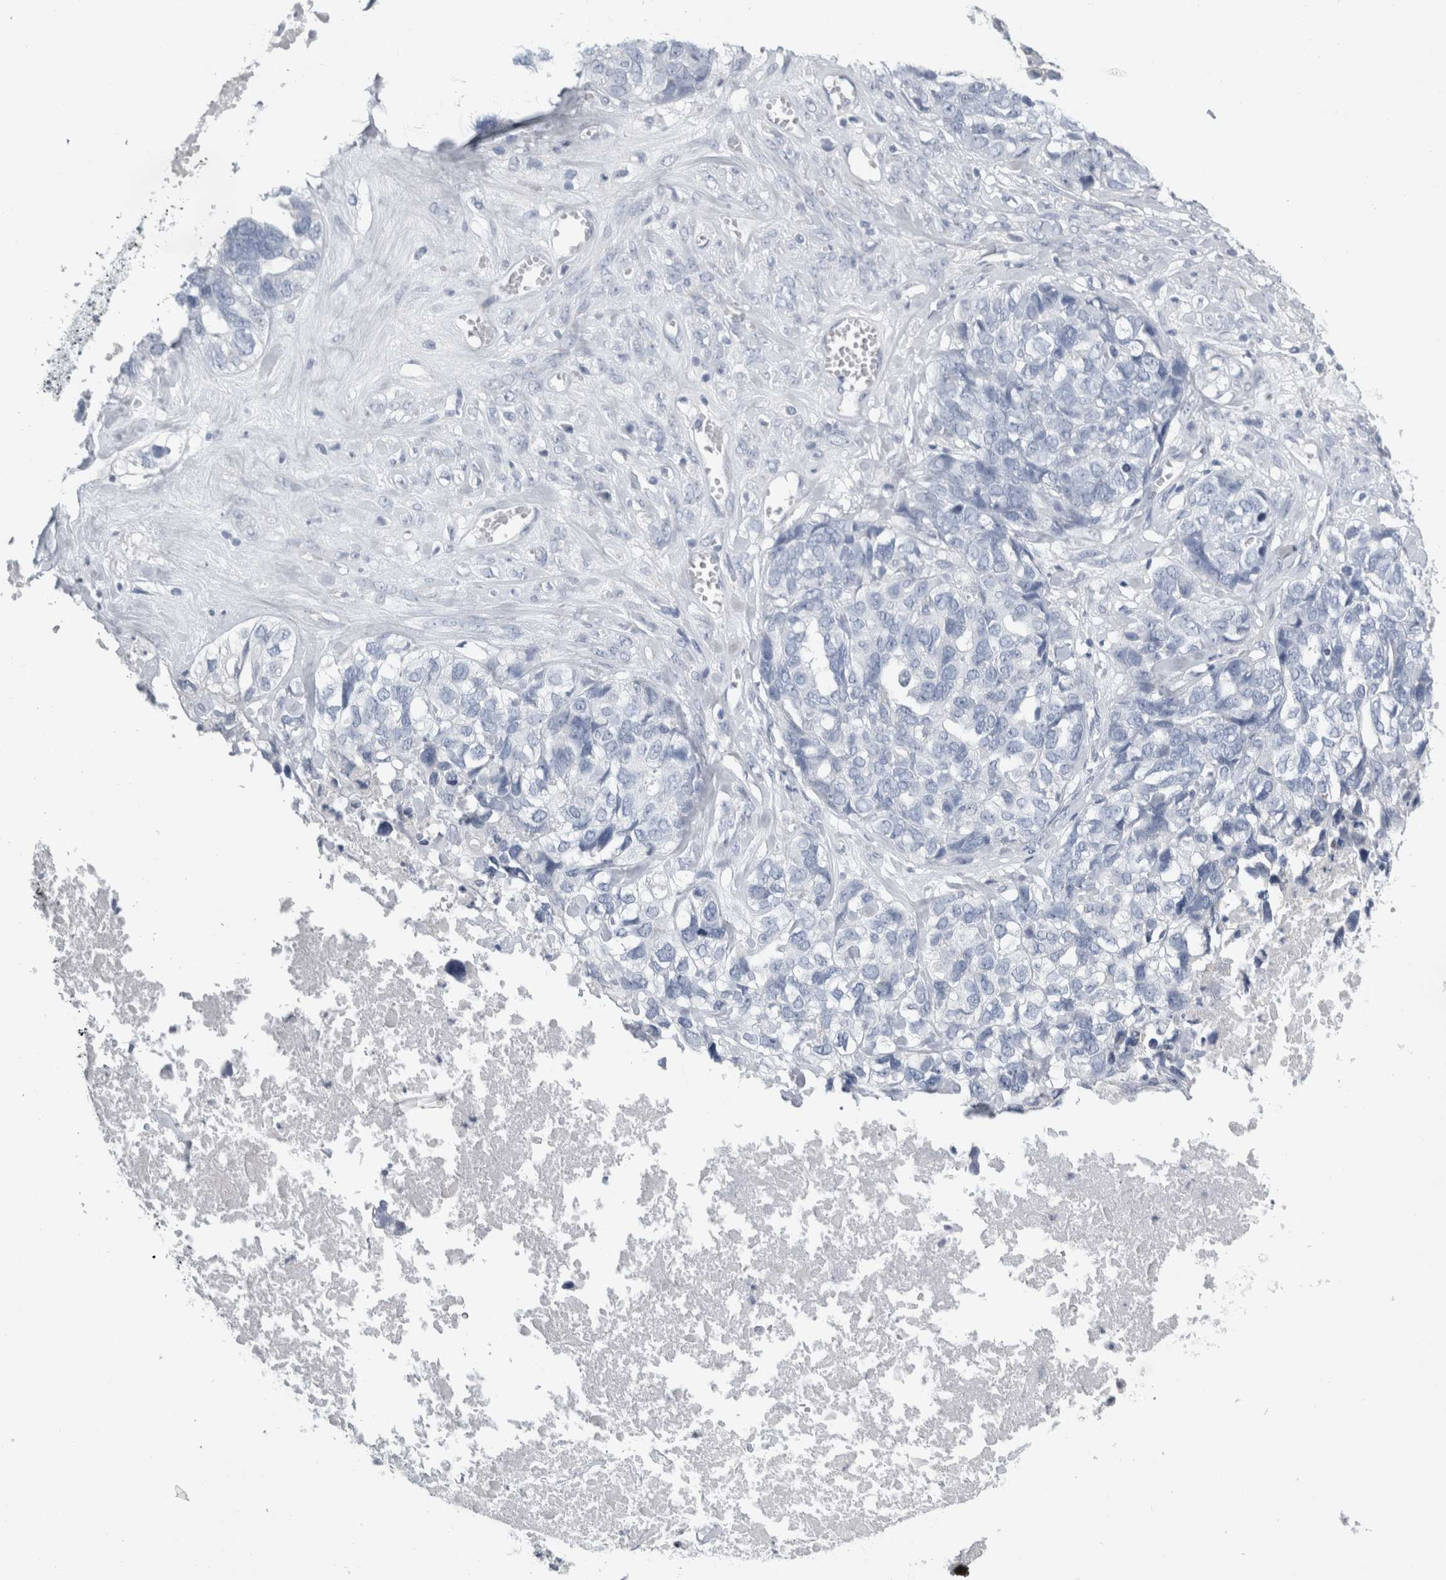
{"staining": {"intensity": "negative", "quantity": "none", "location": "none"}, "tissue": "ovarian cancer", "cell_type": "Tumor cells", "image_type": "cancer", "snomed": [{"axis": "morphology", "description": "Cystadenocarcinoma, serous, NOS"}, {"axis": "topography", "description": "Ovary"}], "caption": "The image shows no significant expression in tumor cells of serous cystadenocarcinoma (ovarian).", "gene": "FXYD7", "patient": {"sex": "female", "age": 79}}